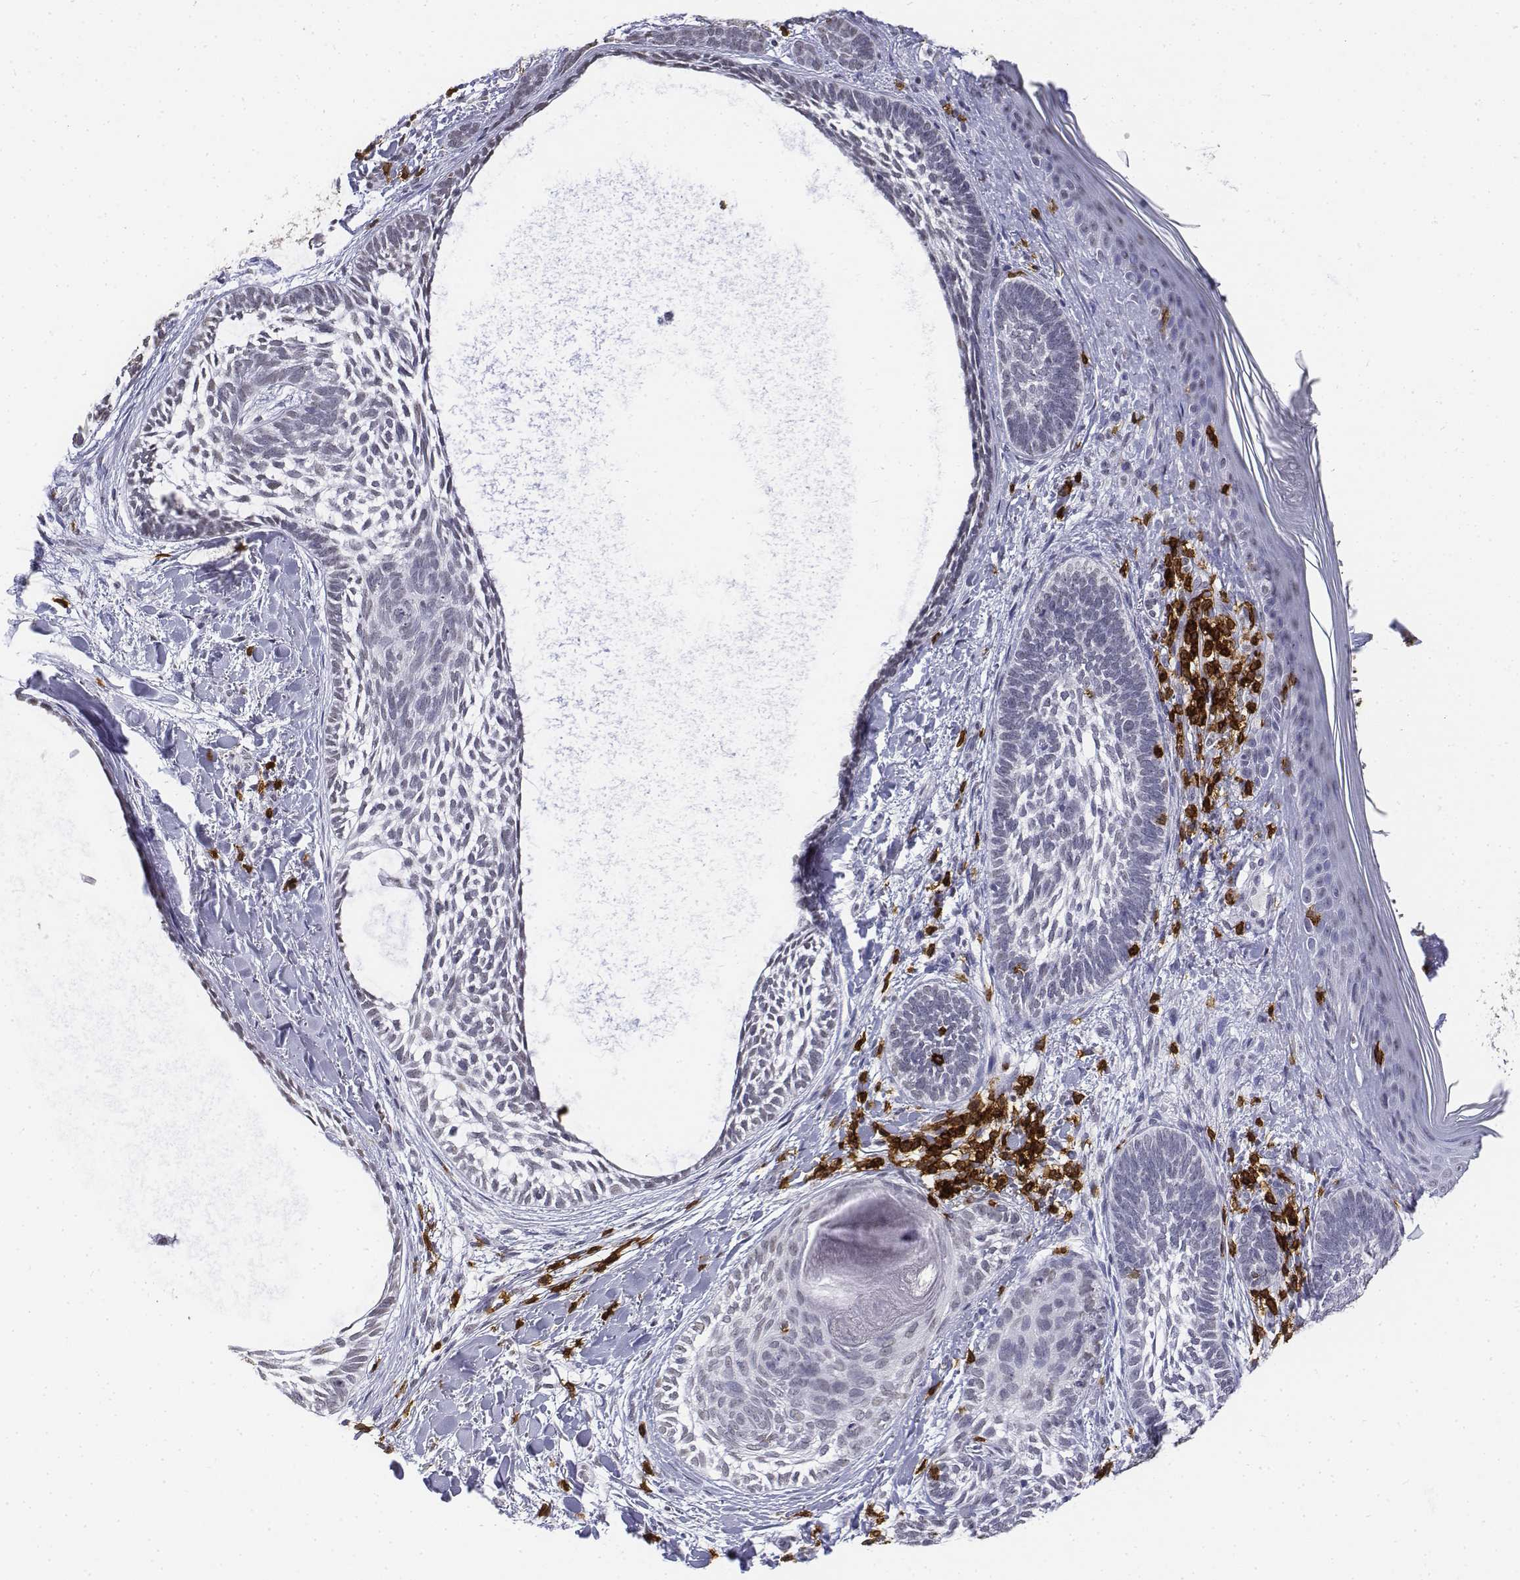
{"staining": {"intensity": "negative", "quantity": "none", "location": "none"}, "tissue": "skin cancer", "cell_type": "Tumor cells", "image_type": "cancer", "snomed": [{"axis": "morphology", "description": "Normal tissue, NOS"}, {"axis": "morphology", "description": "Basal cell carcinoma"}, {"axis": "topography", "description": "Skin"}], "caption": "DAB (3,3'-diaminobenzidine) immunohistochemical staining of basal cell carcinoma (skin) reveals no significant expression in tumor cells.", "gene": "CD3E", "patient": {"sex": "male", "age": 46}}